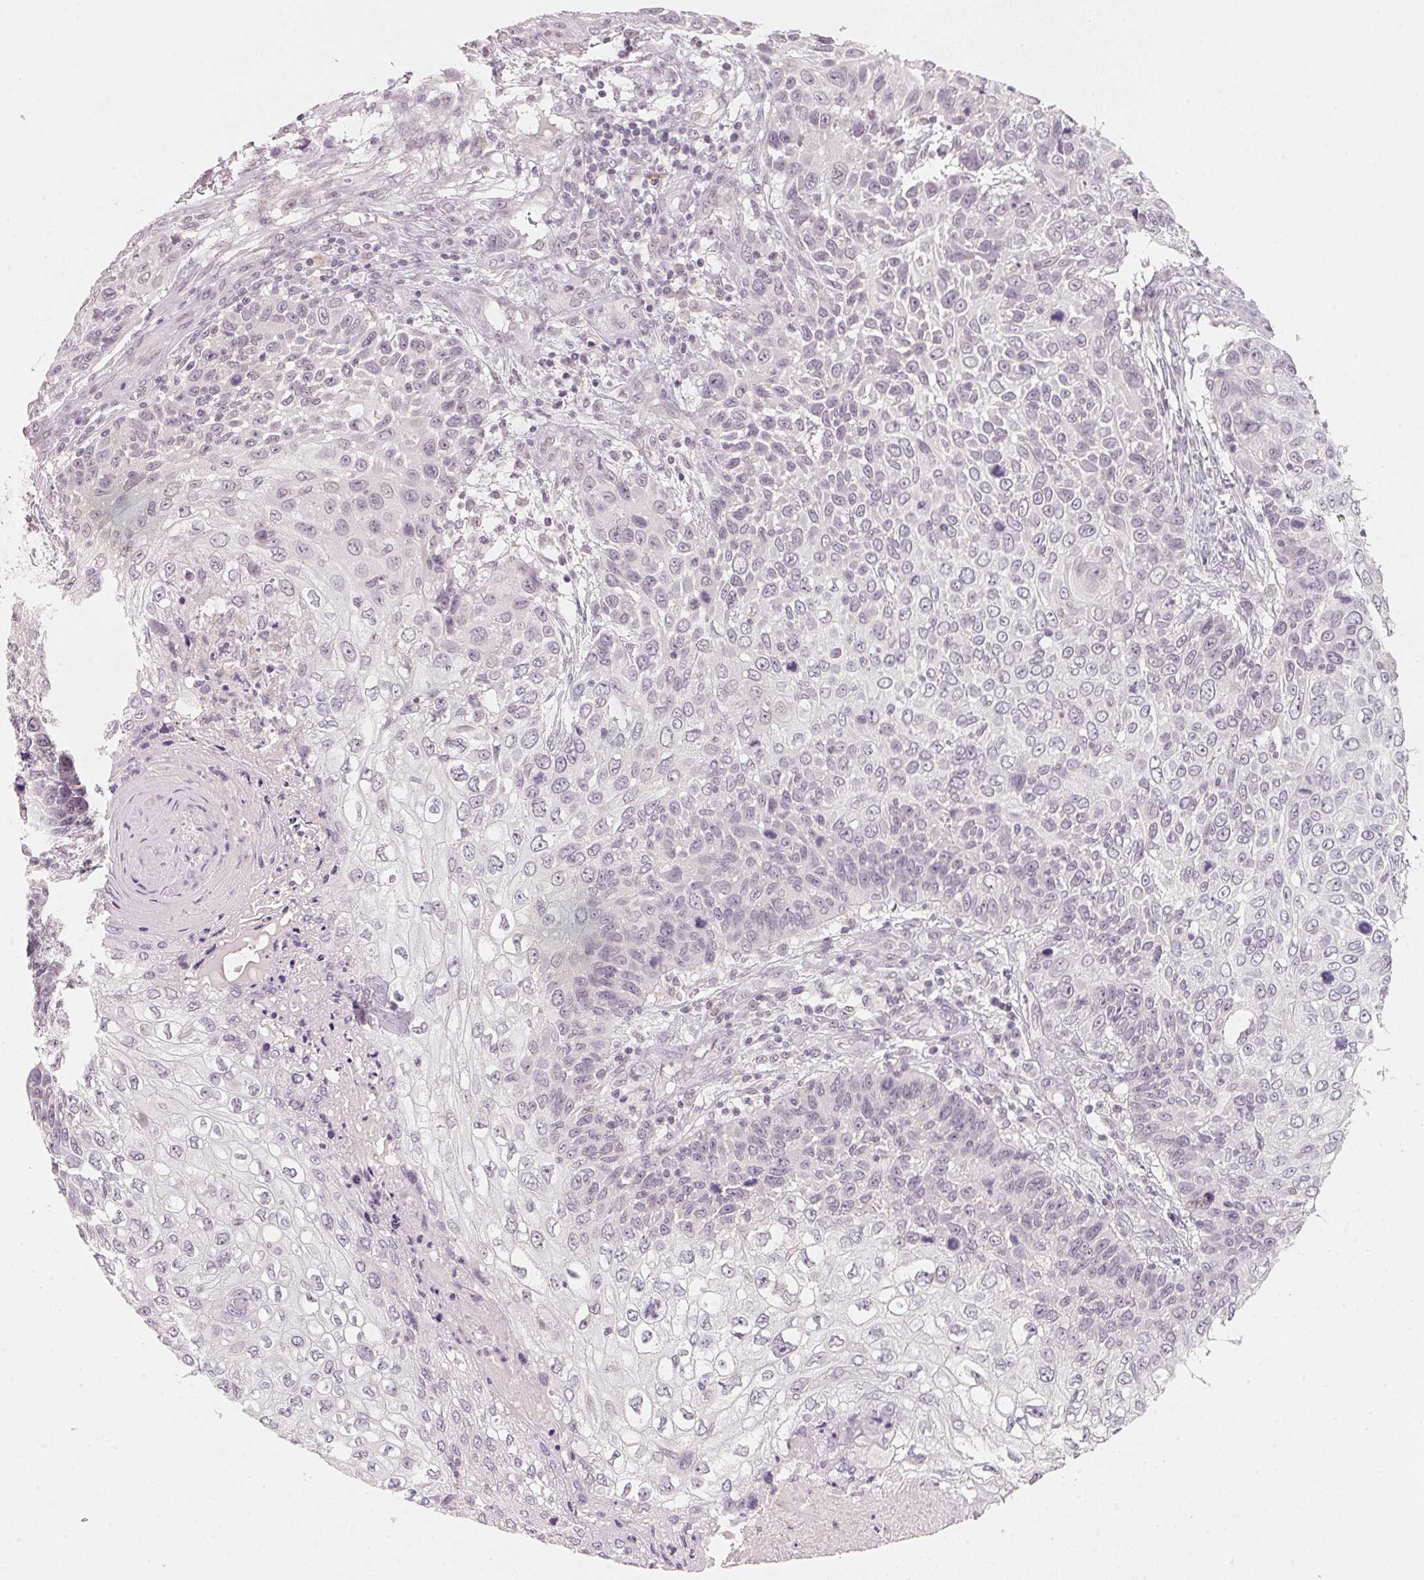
{"staining": {"intensity": "negative", "quantity": "none", "location": "none"}, "tissue": "skin cancer", "cell_type": "Tumor cells", "image_type": "cancer", "snomed": [{"axis": "morphology", "description": "Squamous cell carcinoma, NOS"}, {"axis": "topography", "description": "Skin"}], "caption": "An immunohistochemistry (IHC) micrograph of skin squamous cell carcinoma is shown. There is no staining in tumor cells of skin squamous cell carcinoma.", "gene": "ANKRD31", "patient": {"sex": "male", "age": 92}}